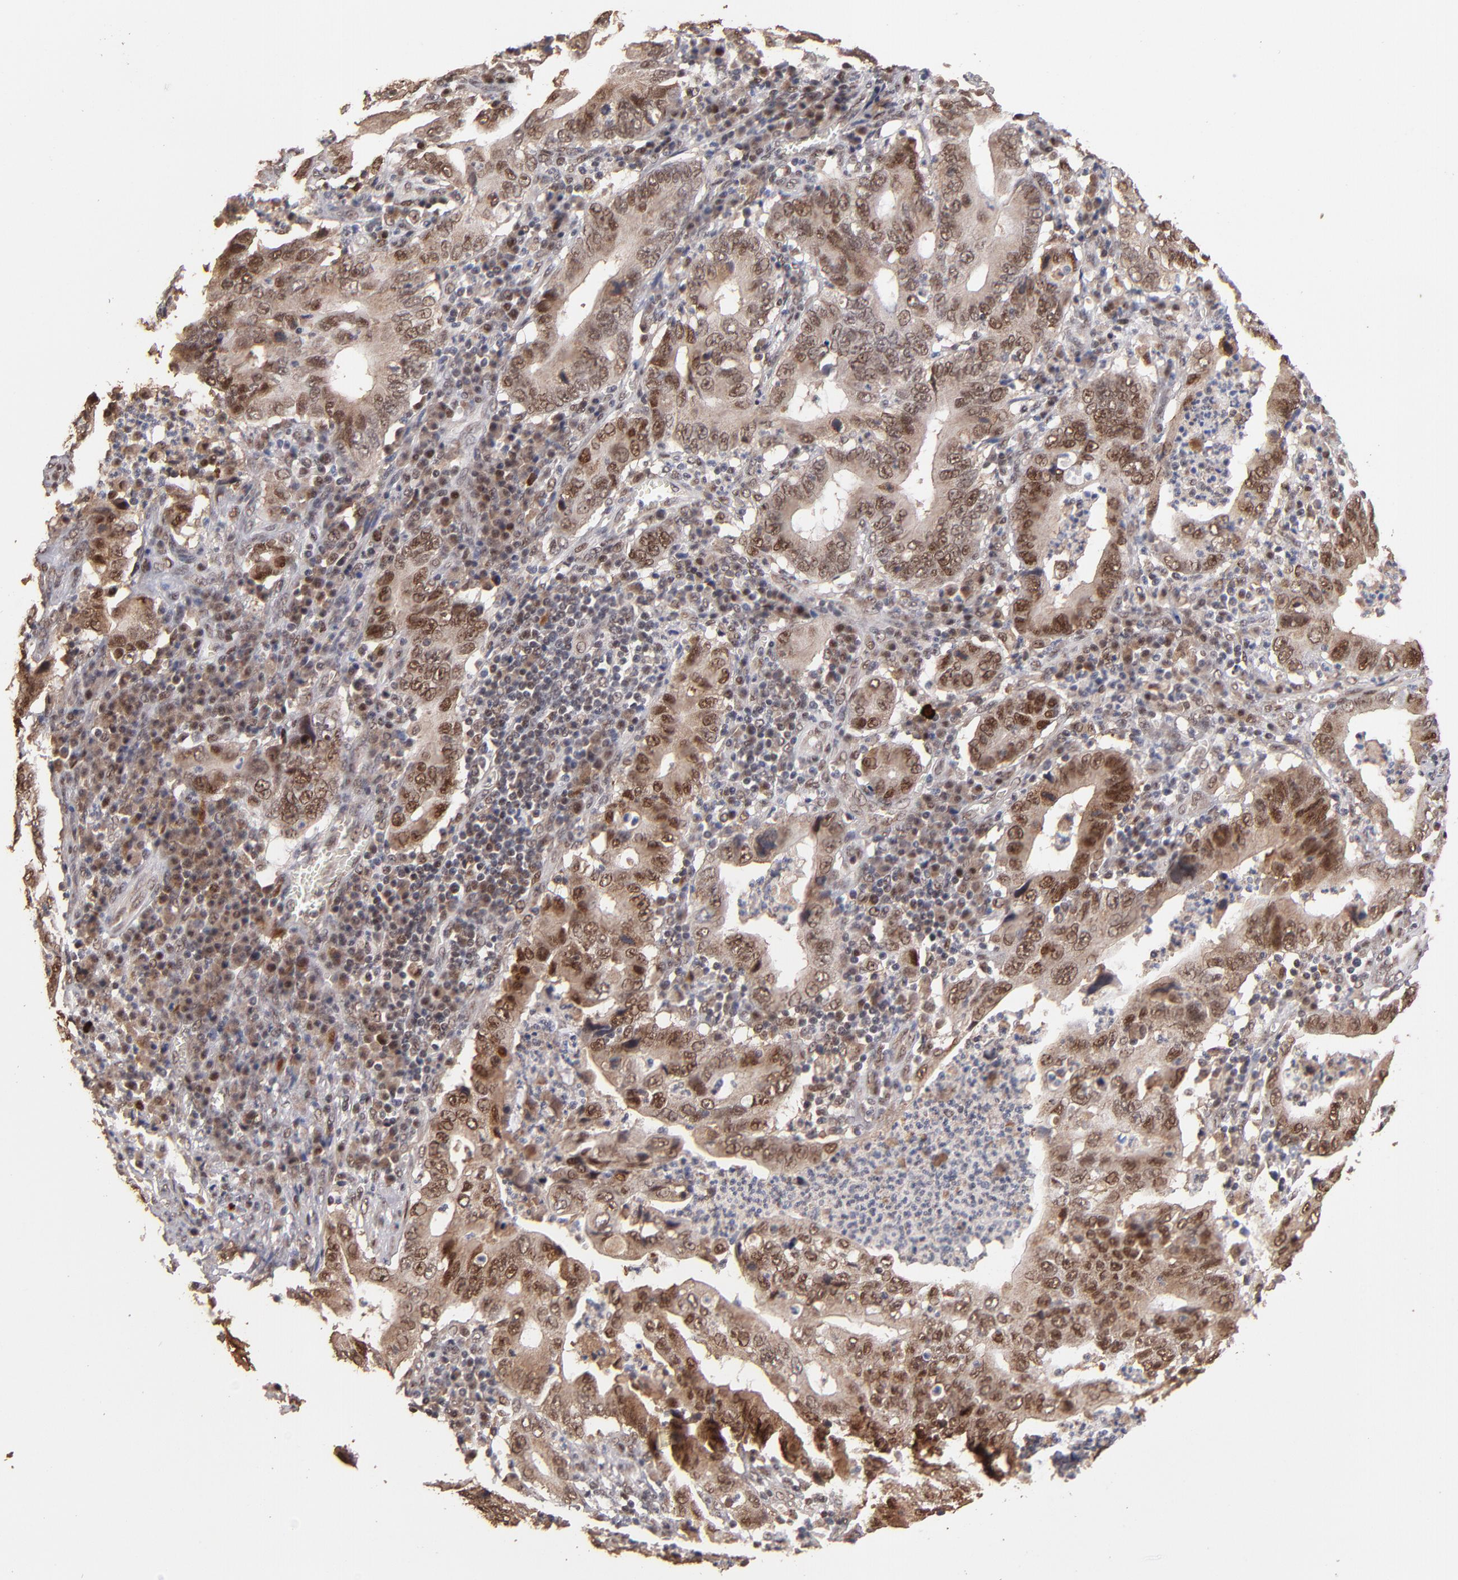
{"staining": {"intensity": "moderate", "quantity": ">75%", "location": "cytoplasmic/membranous,nuclear"}, "tissue": "stomach cancer", "cell_type": "Tumor cells", "image_type": "cancer", "snomed": [{"axis": "morphology", "description": "Adenocarcinoma, NOS"}, {"axis": "topography", "description": "Stomach, upper"}], "caption": "Protein expression by IHC displays moderate cytoplasmic/membranous and nuclear positivity in about >75% of tumor cells in stomach cancer (adenocarcinoma).", "gene": "EAPP", "patient": {"sex": "male", "age": 63}}